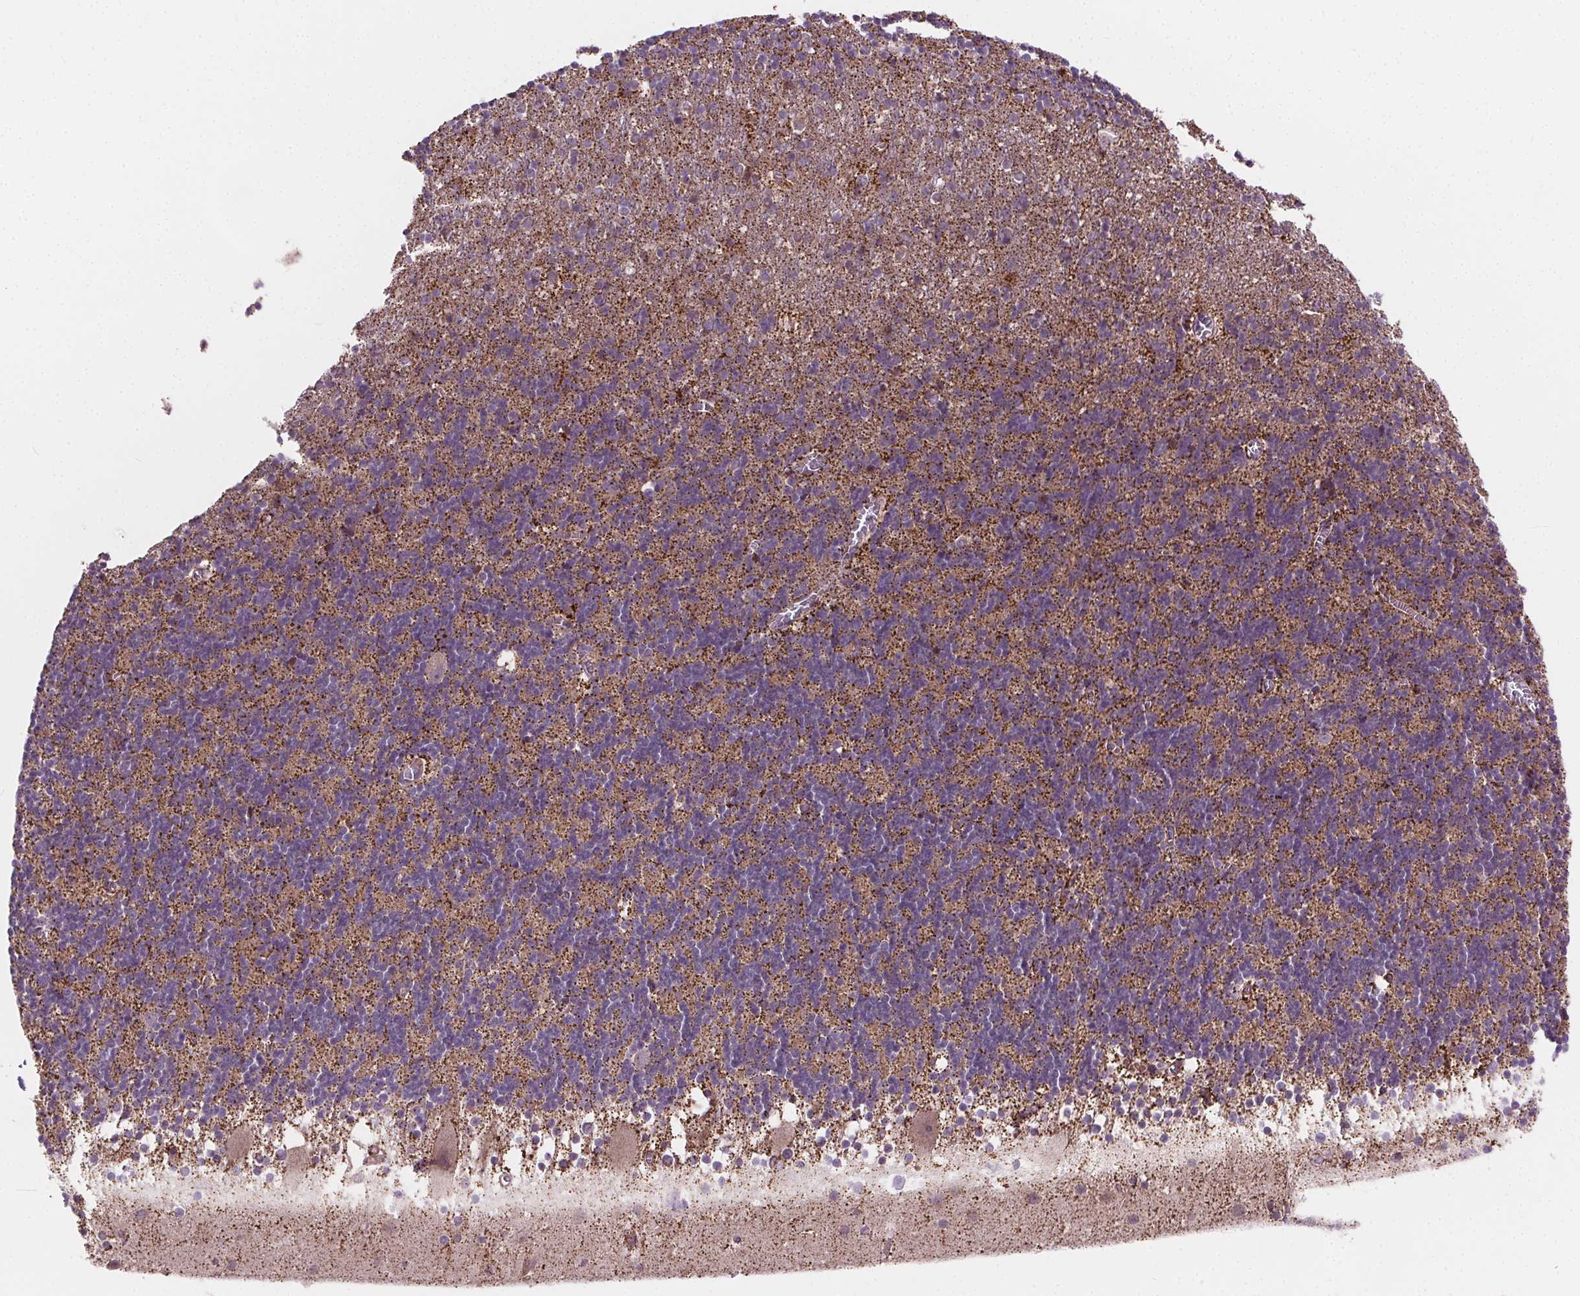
{"staining": {"intensity": "moderate", "quantity": "25%-75%", "location": "cytoplasmic/membranous"}, "tissue": "cerebellum", "cell_type": "Cells in granular layer", "image_type": "normal", "snomed": [{"axis": "morphology", "description": "Normal tissue, NOS"}, {"axis": "topography", "description": "Cerebellum"}], "caption": "This is a histology image of IHC staining of normal cerebellum, which shows moderate staining in the cytoplasmic/membranous of cells in granular layer.", "gene": "GOLT1B", "patient": {"sex": "male", "age": 70}}